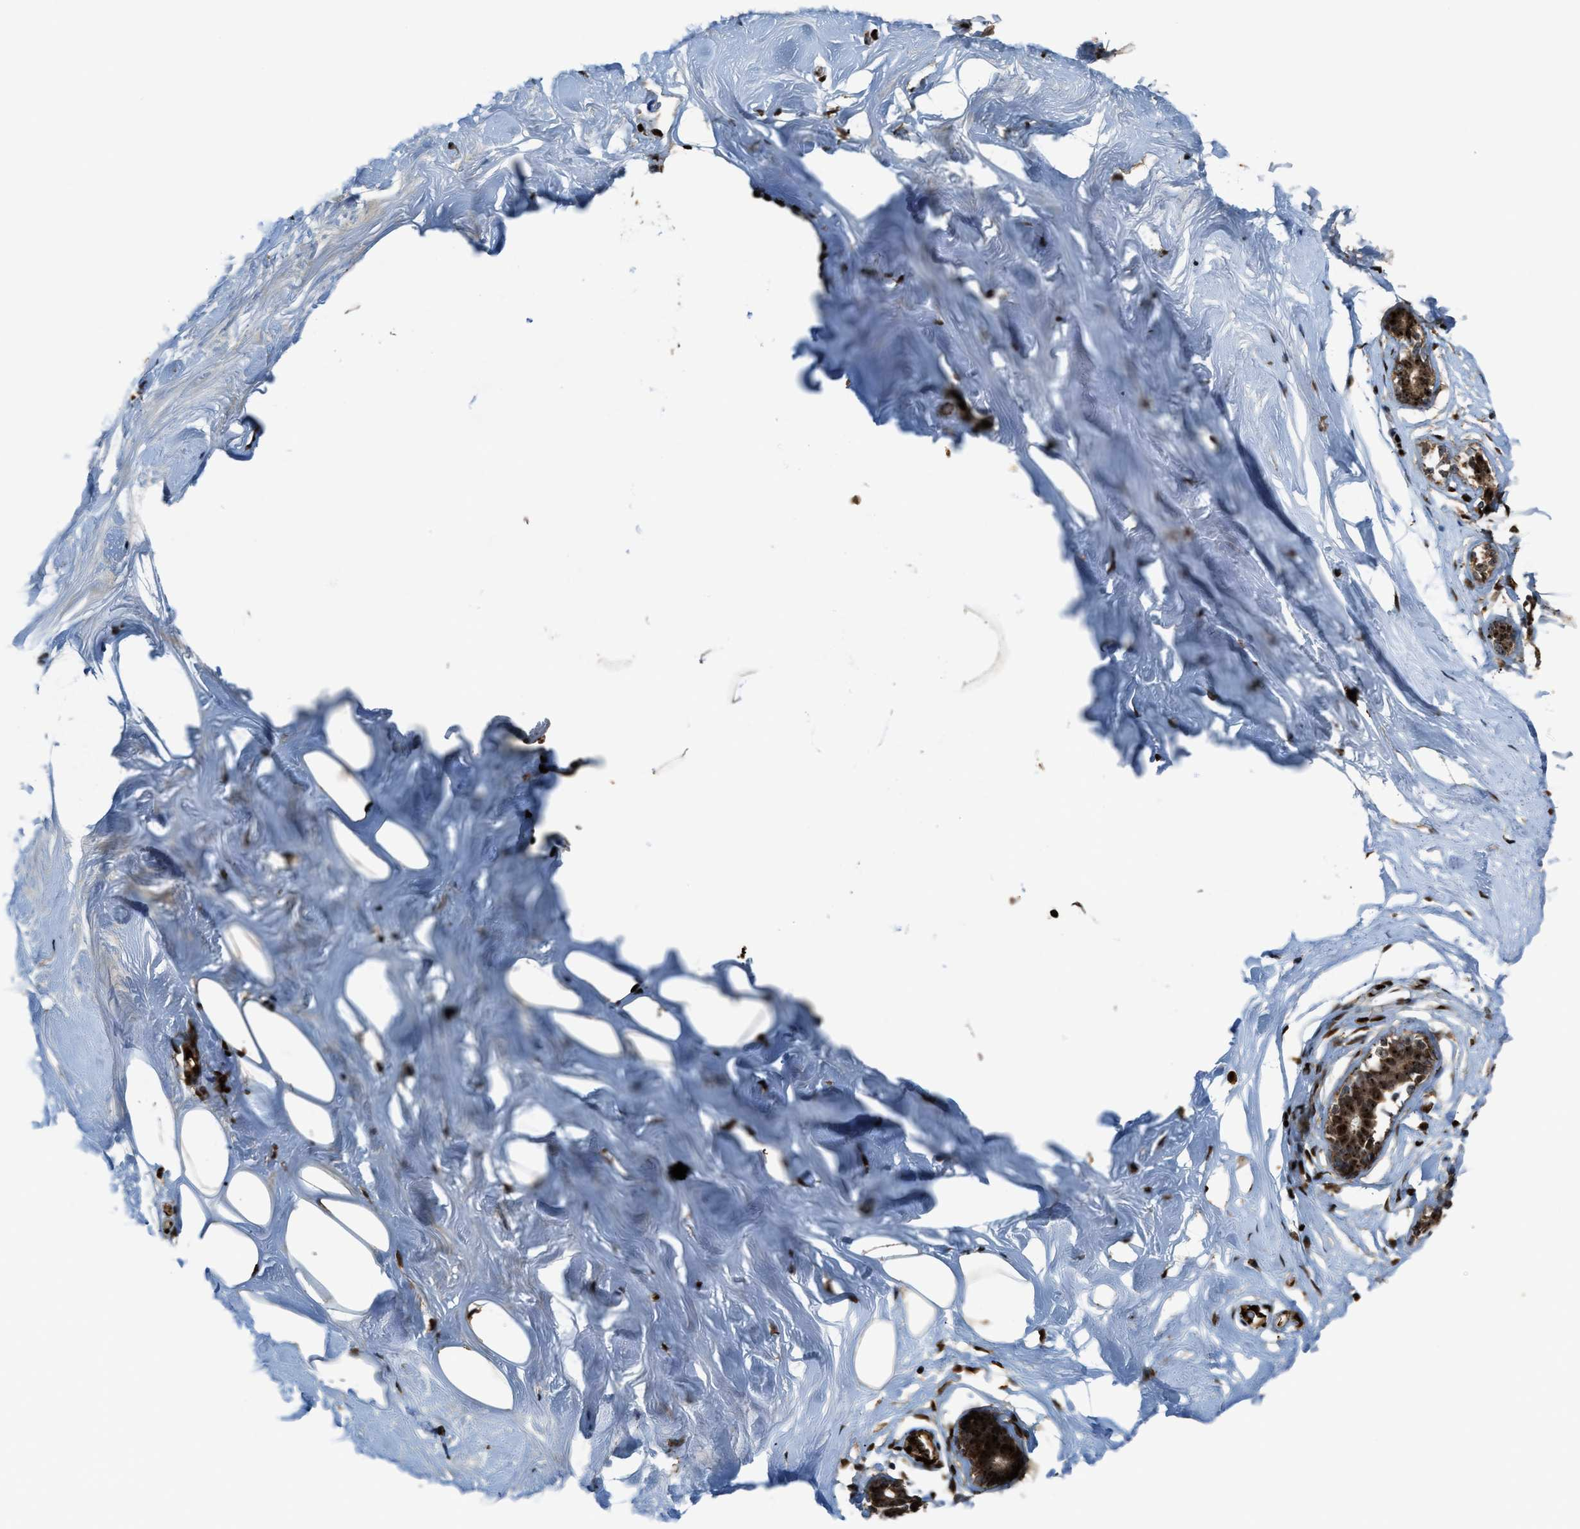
{"staining": {"intensity": "strong", "quantity": ">75%", "location": "cytoplasmic/membranous,nuclear"}, "tissue": "adipose tissue", "cell_type": "Adipocytes", "image_type": "normal", "snomed": [{"axis": "morphology", "description": "Normal tissue, NOS"}, {"axis": "morphology", "description": "Fibrosis, NOS"}, {"axis": "topography", "description": "Breast"}, {"axis": "topography", "description": "Adipose tissue"}], "caption": "Protein staining of unremarkable adipose tissue reveals strong cytoplasmic/membranous,nuclear positivity in about >75% of adipocytes.", "gene": "ZNF687", "patient": {"sex": "female", "age": 39}}